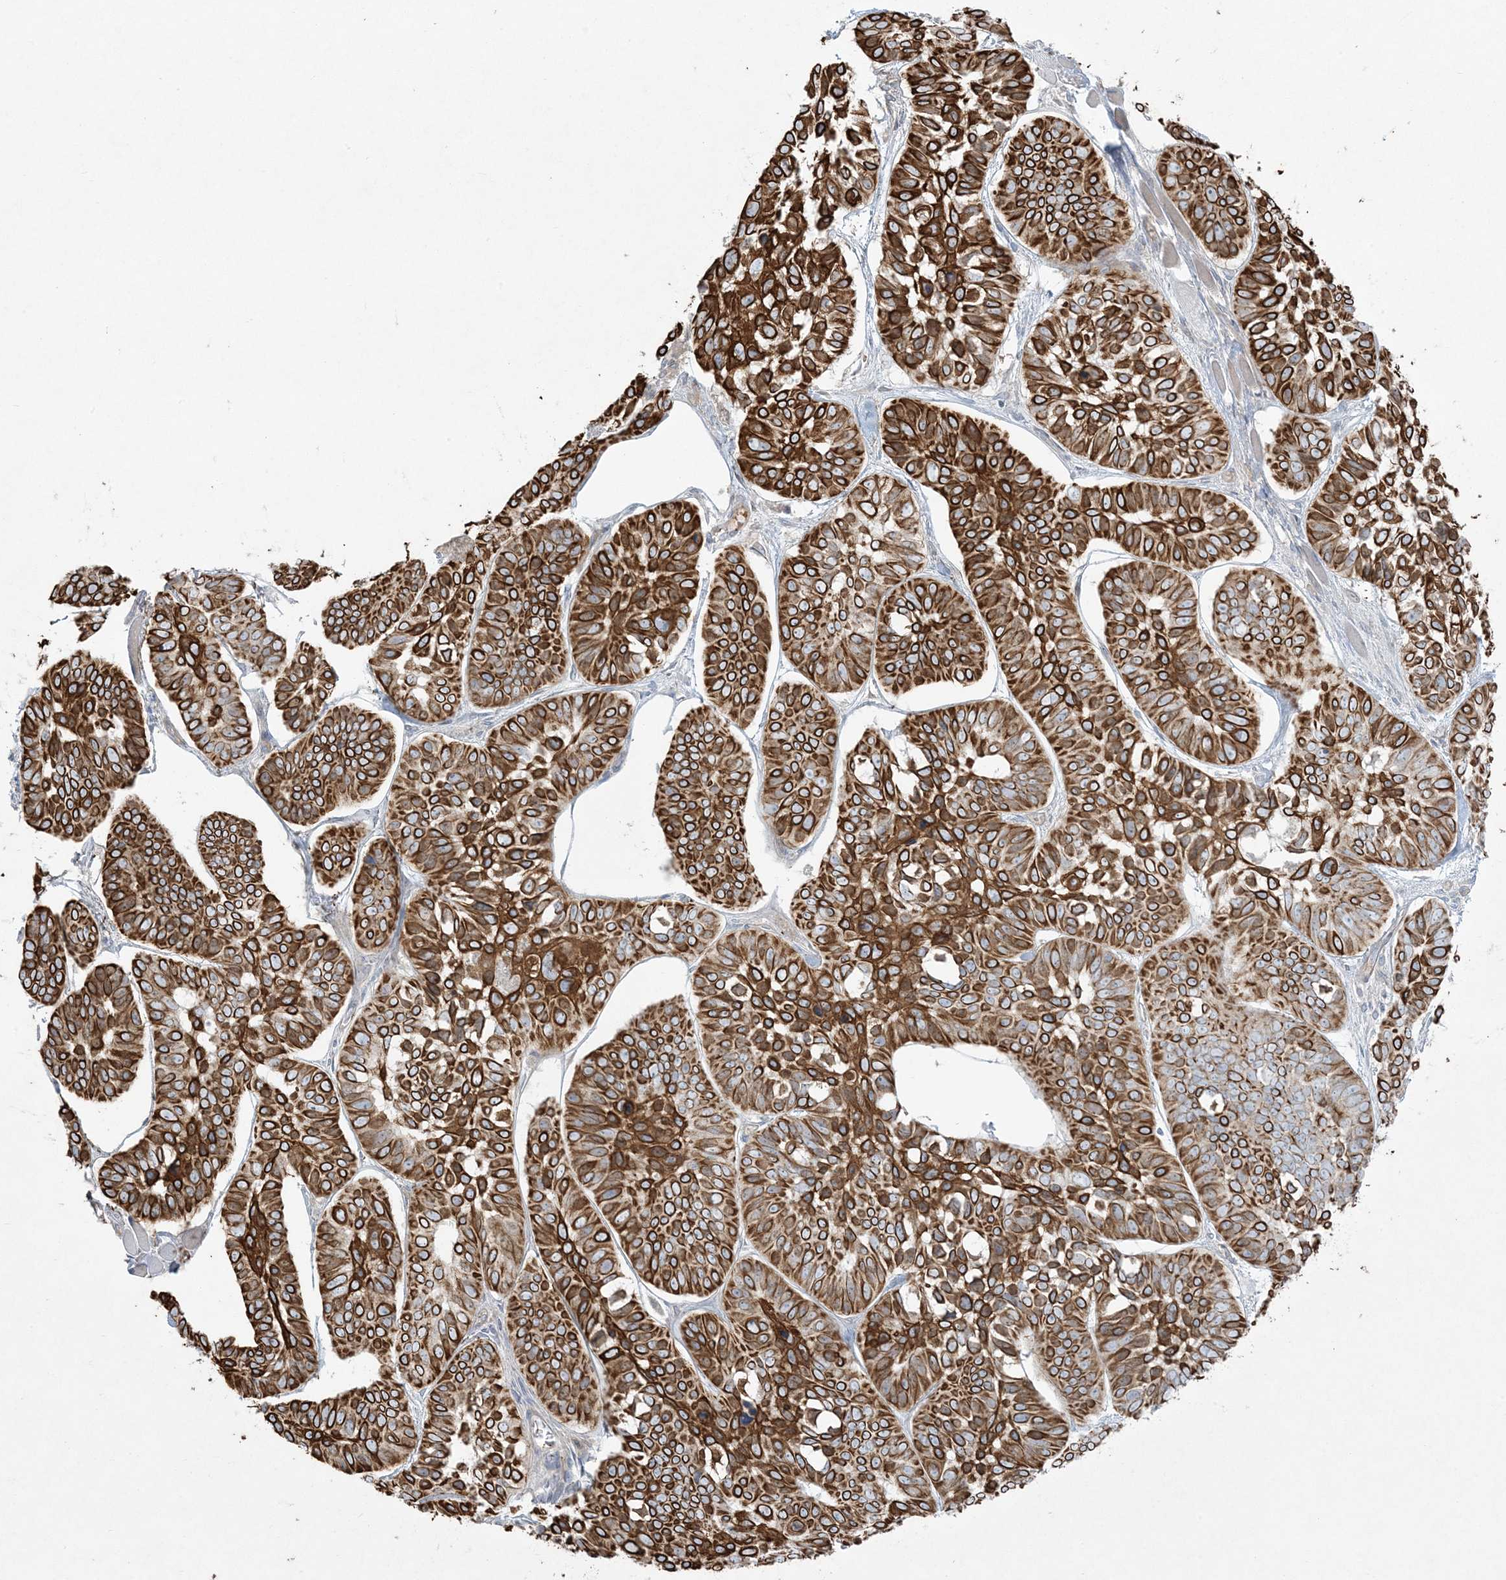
{"staining": {"intensity": "strong", "quantity": ">75%", "location": "cytoplasmic/membranous"}, "tissue": "skin cancer", "cell_type": "Tumor cells", "image_type": "cancer", "snomed": [{"axis": "morphology", "description": "Basal cell carcinoma"}, {"axis": "topography", "description": "Skin"}], "caption": "Brown immunohistochemical staining in skin cancer shows strong cytoplasmic/membranous positivity in about >75% of tumor cells.", "gene": "PIK3R4", "patient": {"sex": "male", "age": 62}}